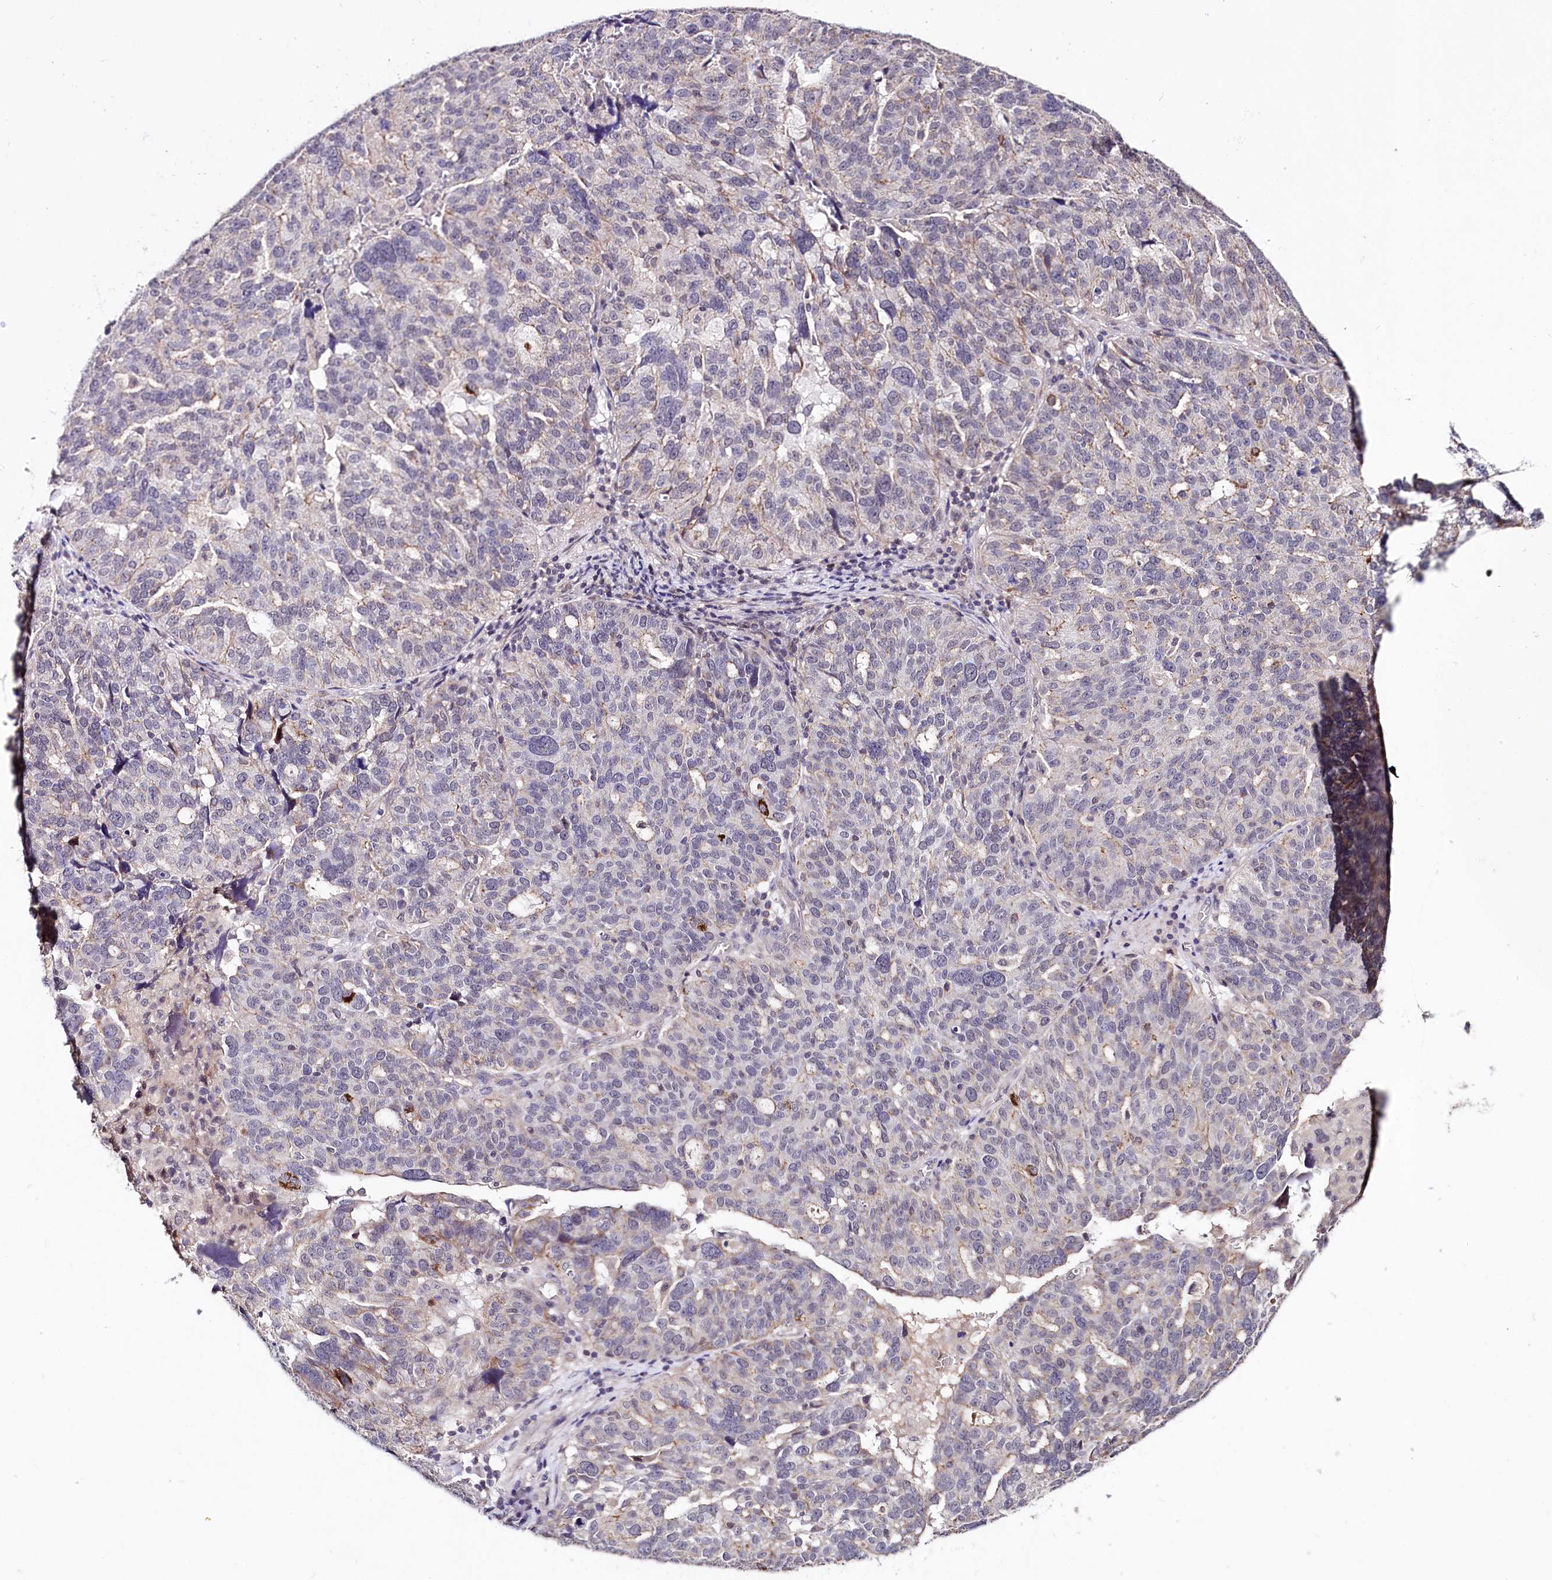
{"staining": {"intensity": "negative", "quantity": "none", "location": "none"}, "tissue": "ovarian cancer", "cell_type": "Tumor cells", "image_type": "cancer", "snomed": [{"axis": "morphology", "description": "Cystadenocarcinoma, serous, NOS"}, {"axis": "topography", "description": "Ovary"}], "caption": "The micrograph reveals no staining of tumor cells in ovarian cancer (serous cystadenocarcinoma). (DAB (3,3'-diaminobenzidine) IHC visualized using brightfield microscopy, high magnification).", "gene": "TAFAZZIN", "patient": {"sex": "female", "age": 59}}